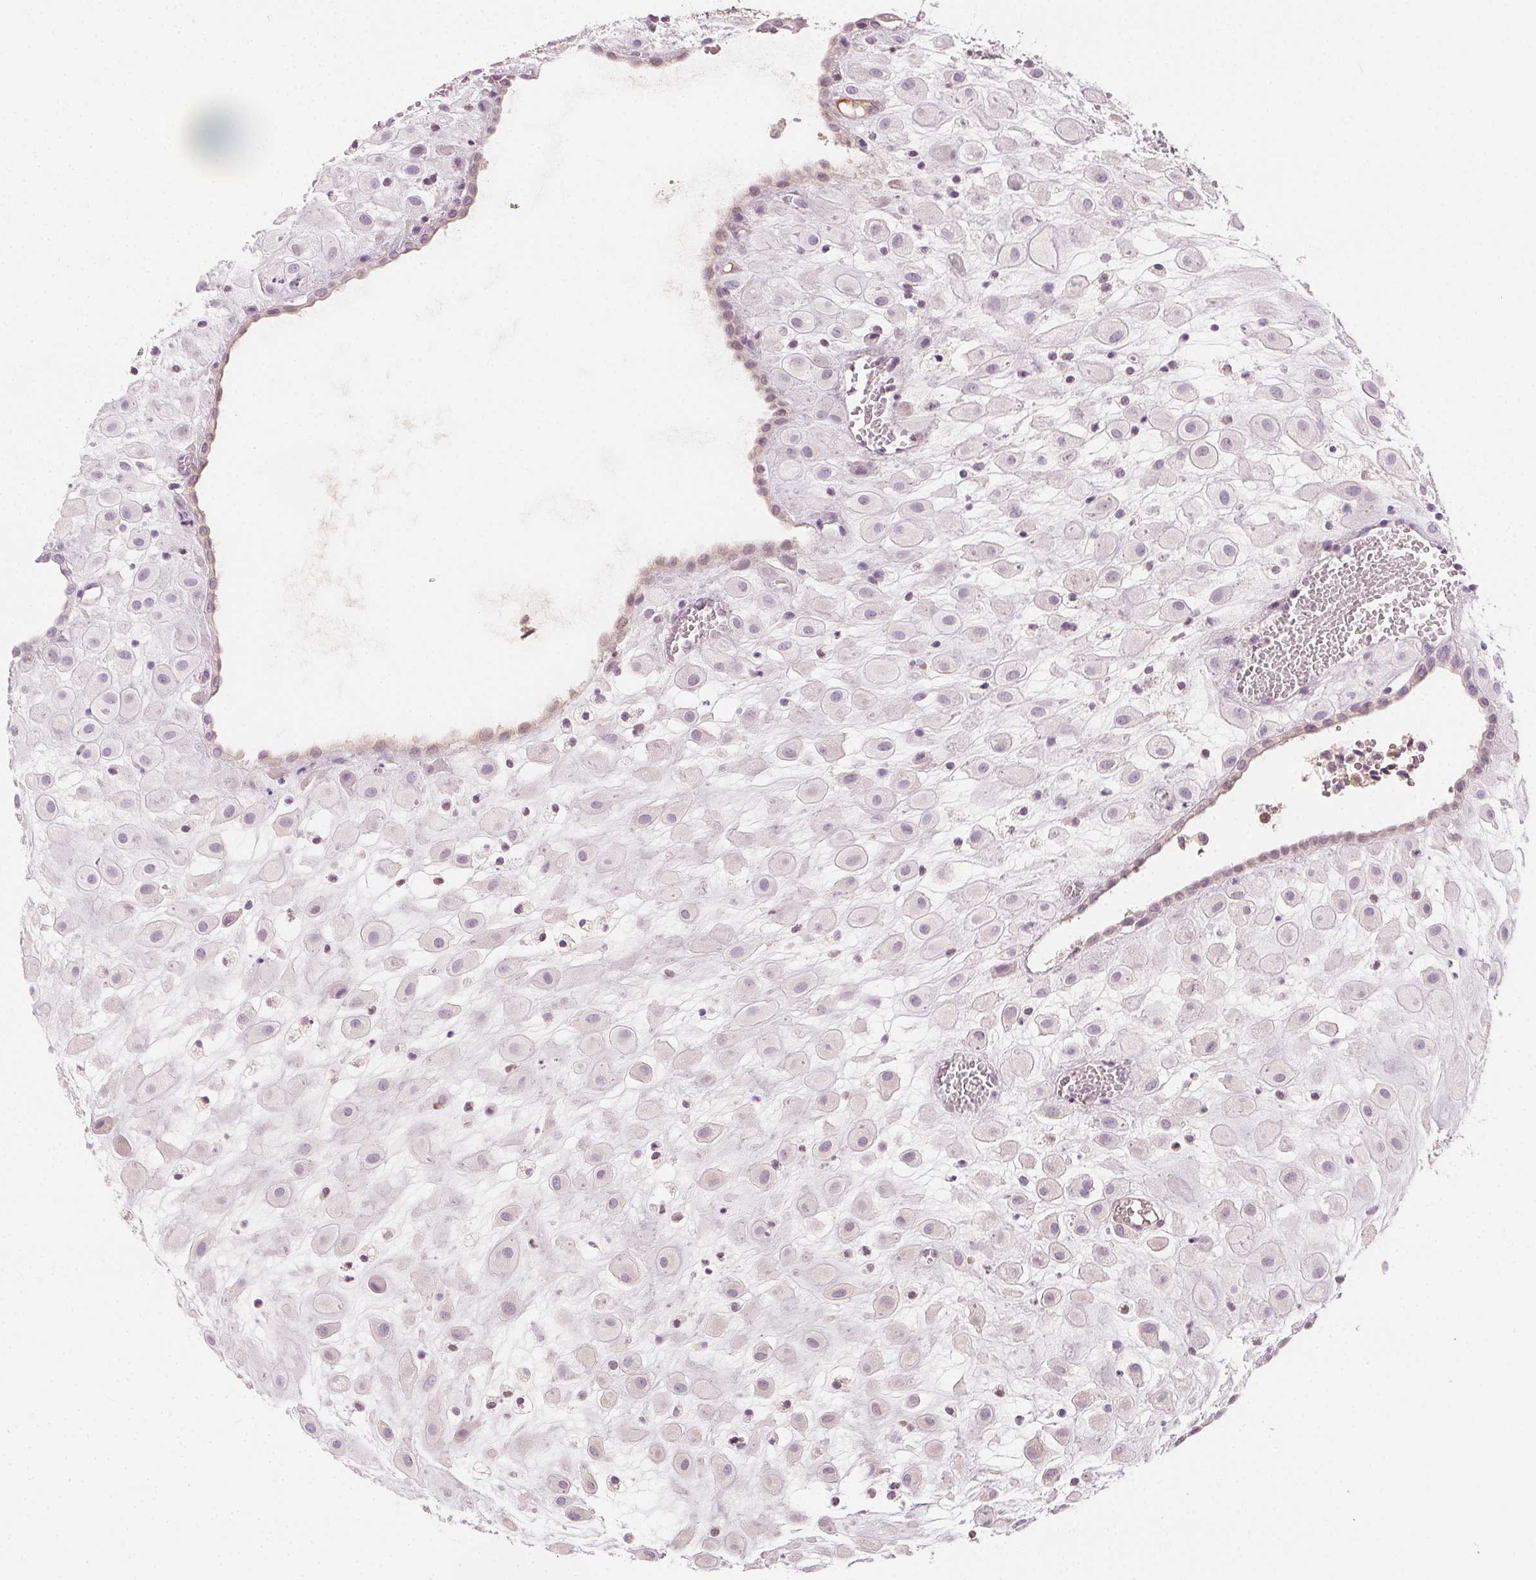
{"staining": {"intensity": "negative", "quantity": "none", "location": "none"}, "tissue": "placenta", "cell_type": "Decidual cells", "image_type": "normal", "snomed": [{"axis": "morphology", "description": "Normal tissue, NOS"}, {"axis": "topography", "description": "Placenta"}], "caption": "IHC of normal placenta displays no expression in decidual cells. The staining was performed using DAB to visualize the protein expression in brown, while the nuclei were stained in blue with hematoxylin (Magnification: 20x).", "gene": "AFM", "patient": {"sex": "female", "age": 24}}